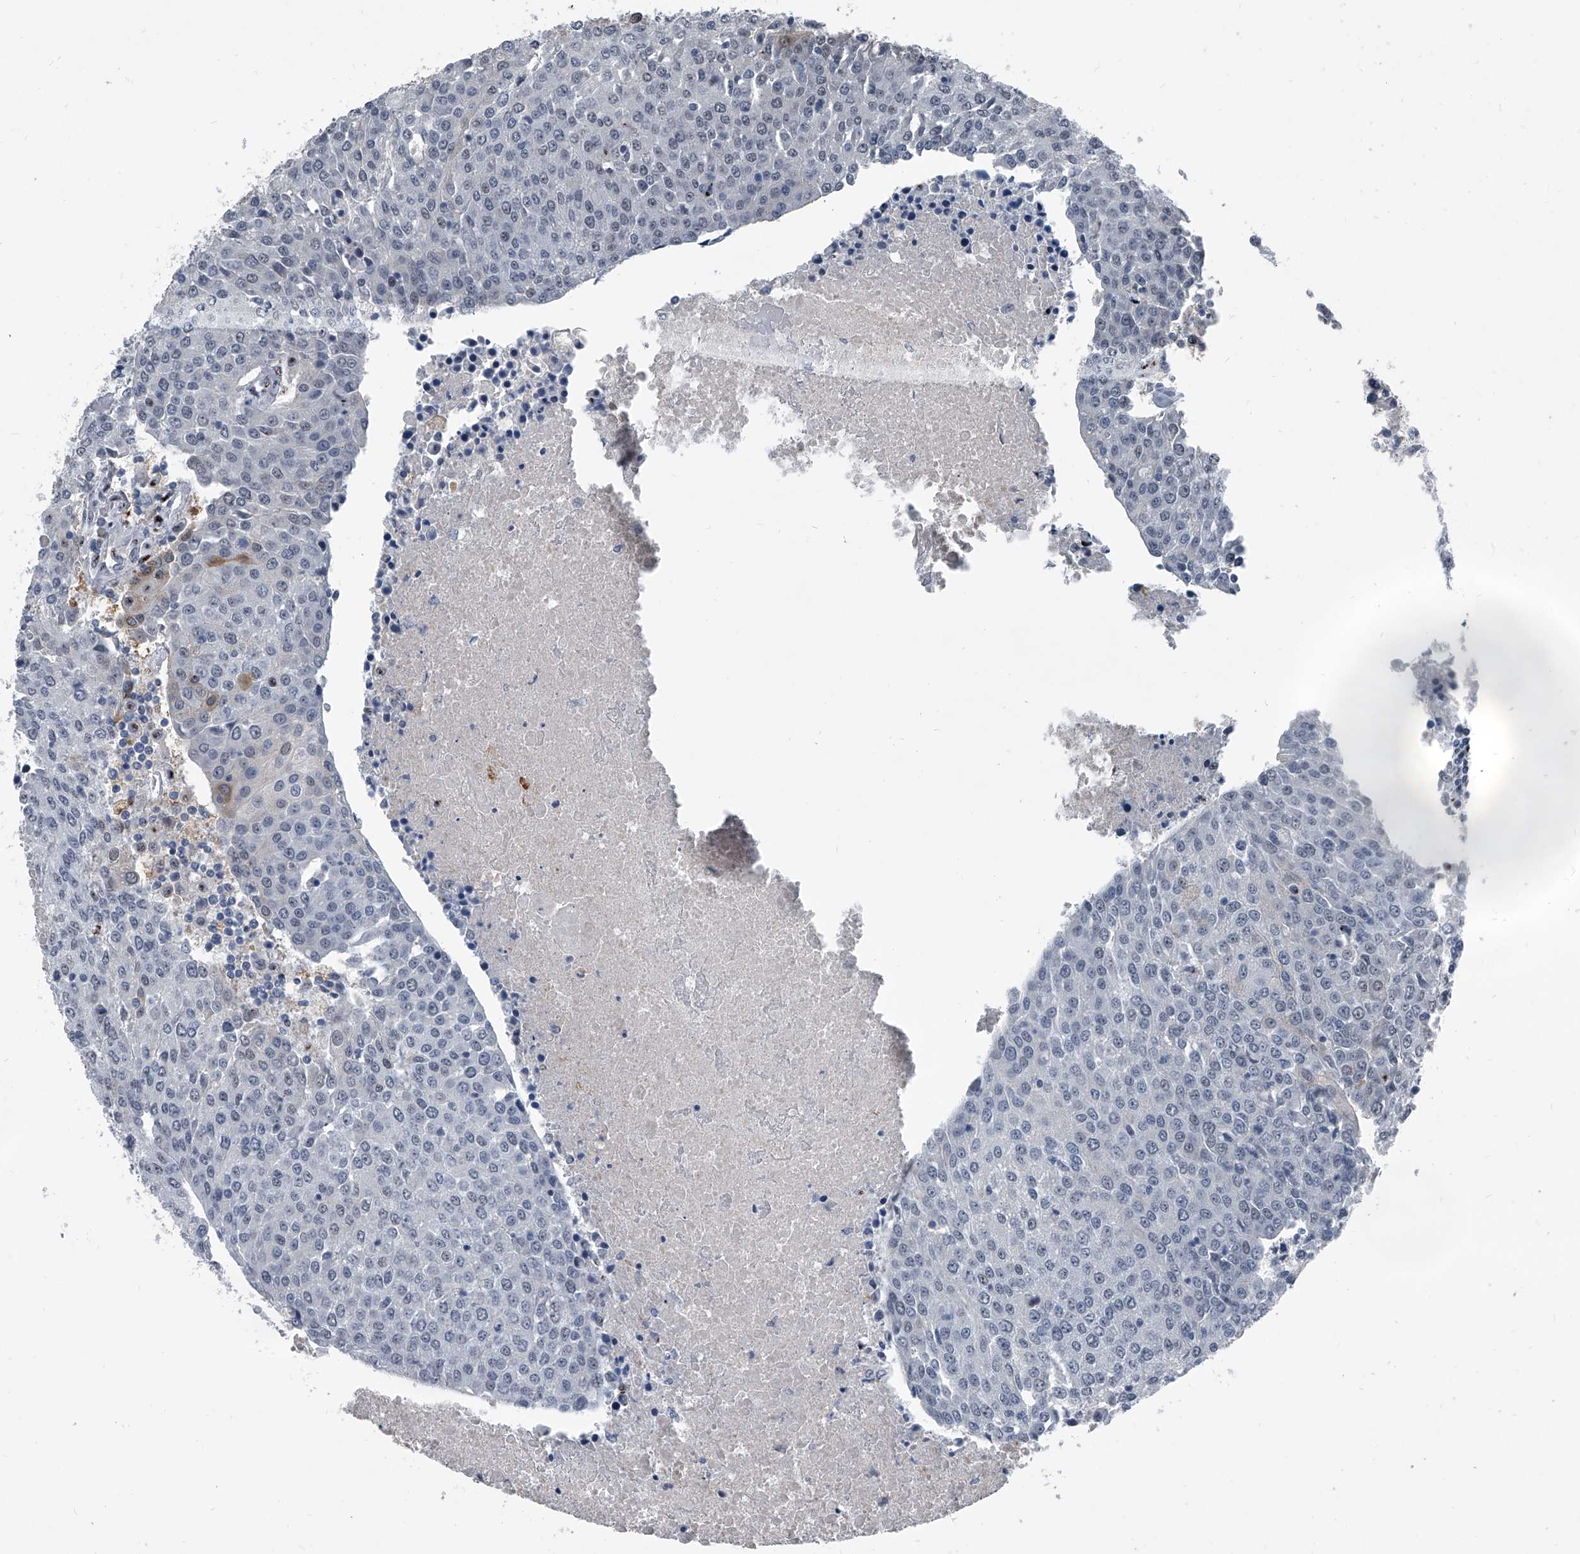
{"staining": {"intensity": "negative", "quantity": "none", "location": "none"}, "tissue": "urothelial cancer", "cell_type": "Tumor cells", "image_type": "cancer", "snomed": [{"axis": "morphology", "description": "Urothelial carcinoma, High grade"}, {"axis": "topography", "description": "Urinary bladder"}], "caption": "There is no significant staining in tumor cells of high-grade urothelial carcinoma. (DAB (3,3'-diaminobenzidine) immunohistochemistry (IHC), high magnification).", "gene": "MEN1", "patient": {"sex": "female", "age": 85}}